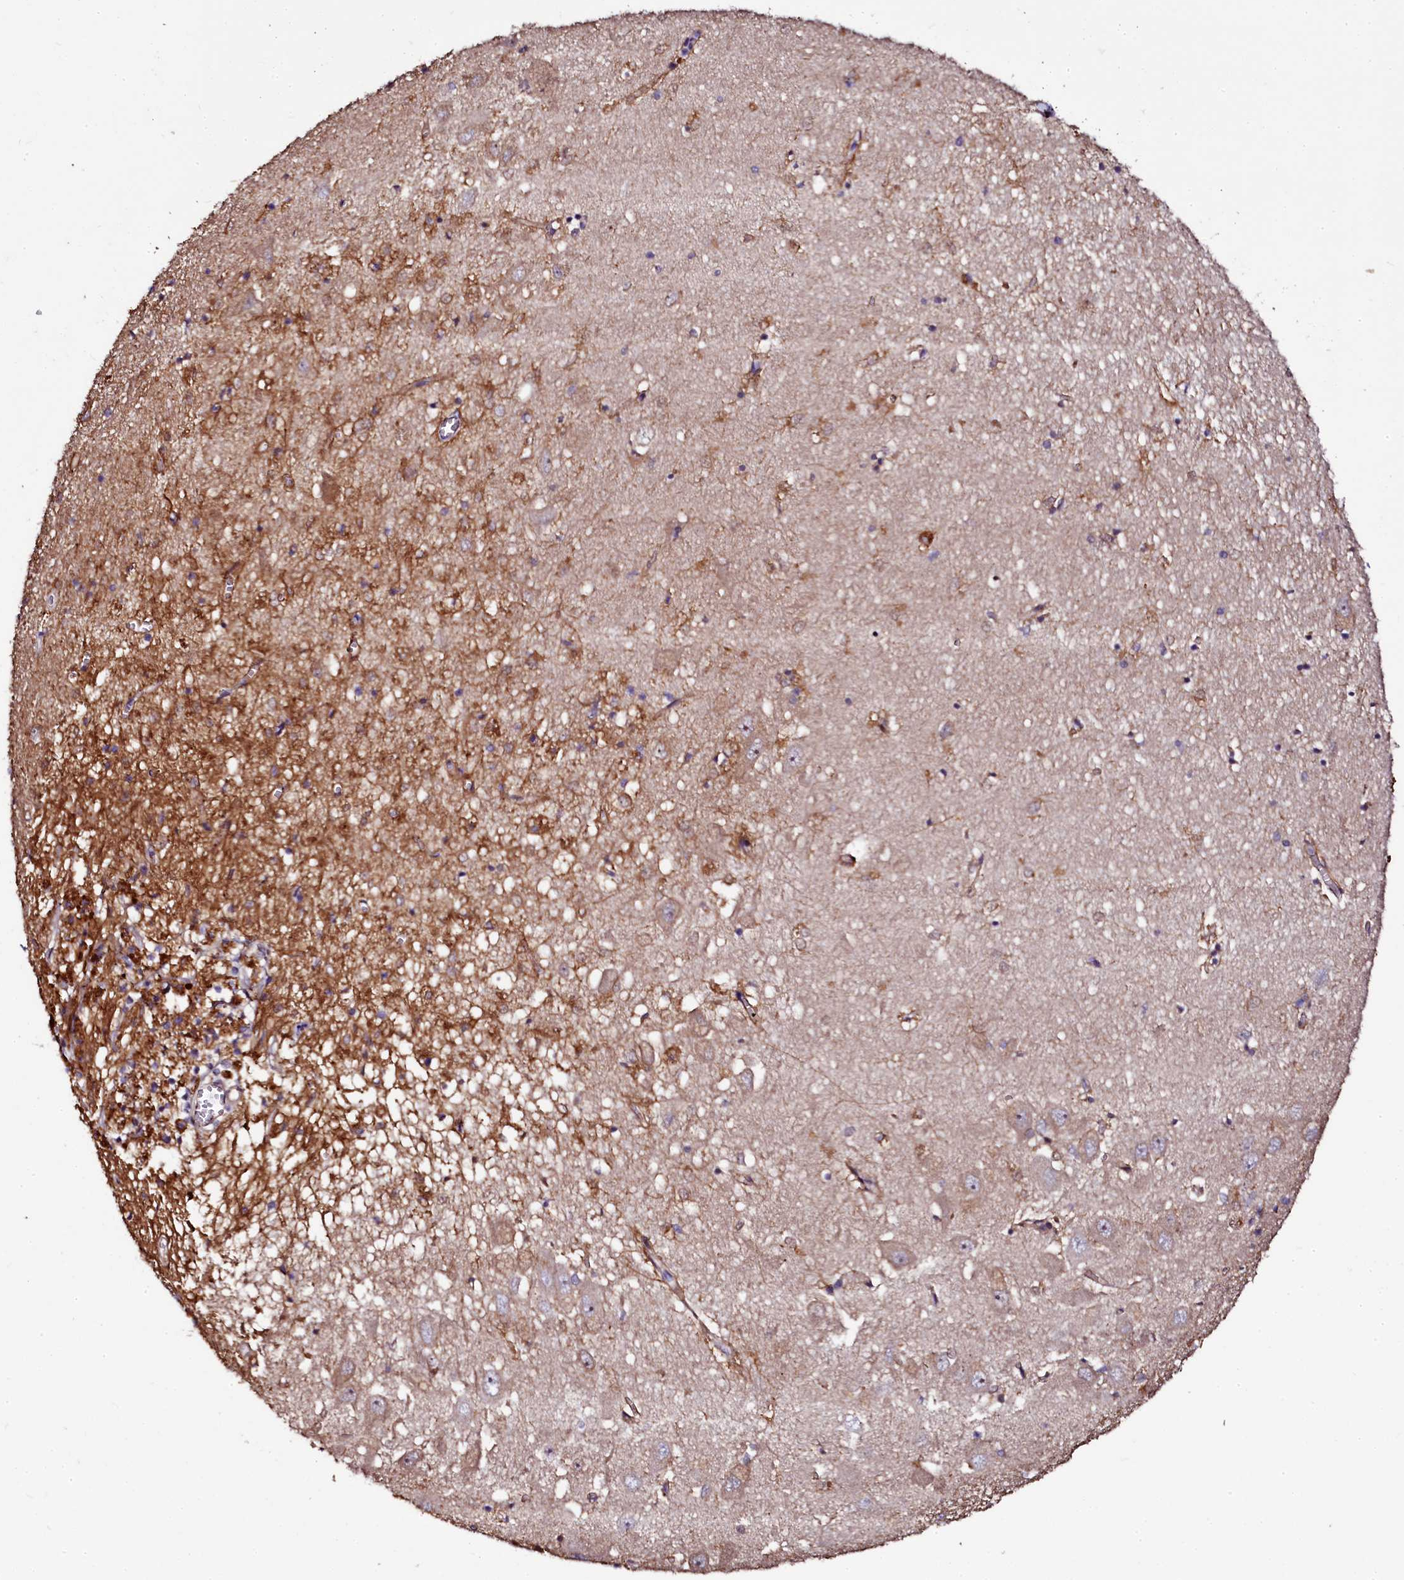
{"staining": {"intensity": "moderate", "quantity": "<25%", "location": "cytoplasmic/membranous"}, "tissue": "hippocampus", "cell_type": "Glial cells", "image_type": "normal", "snomed": [{"axis": "morphology", "description": "Normal tissue, NOS"}, {"axis": "topography", "description": "Hippocampus"}], "caption": "Immunohistochemical staining of benign human hippocampus reveals moderate cytoplasmic/membranous protein positivity in about <25% of glial cells.", "gene": "APPL2", "patient": {"sex": "female", "age": 64}}